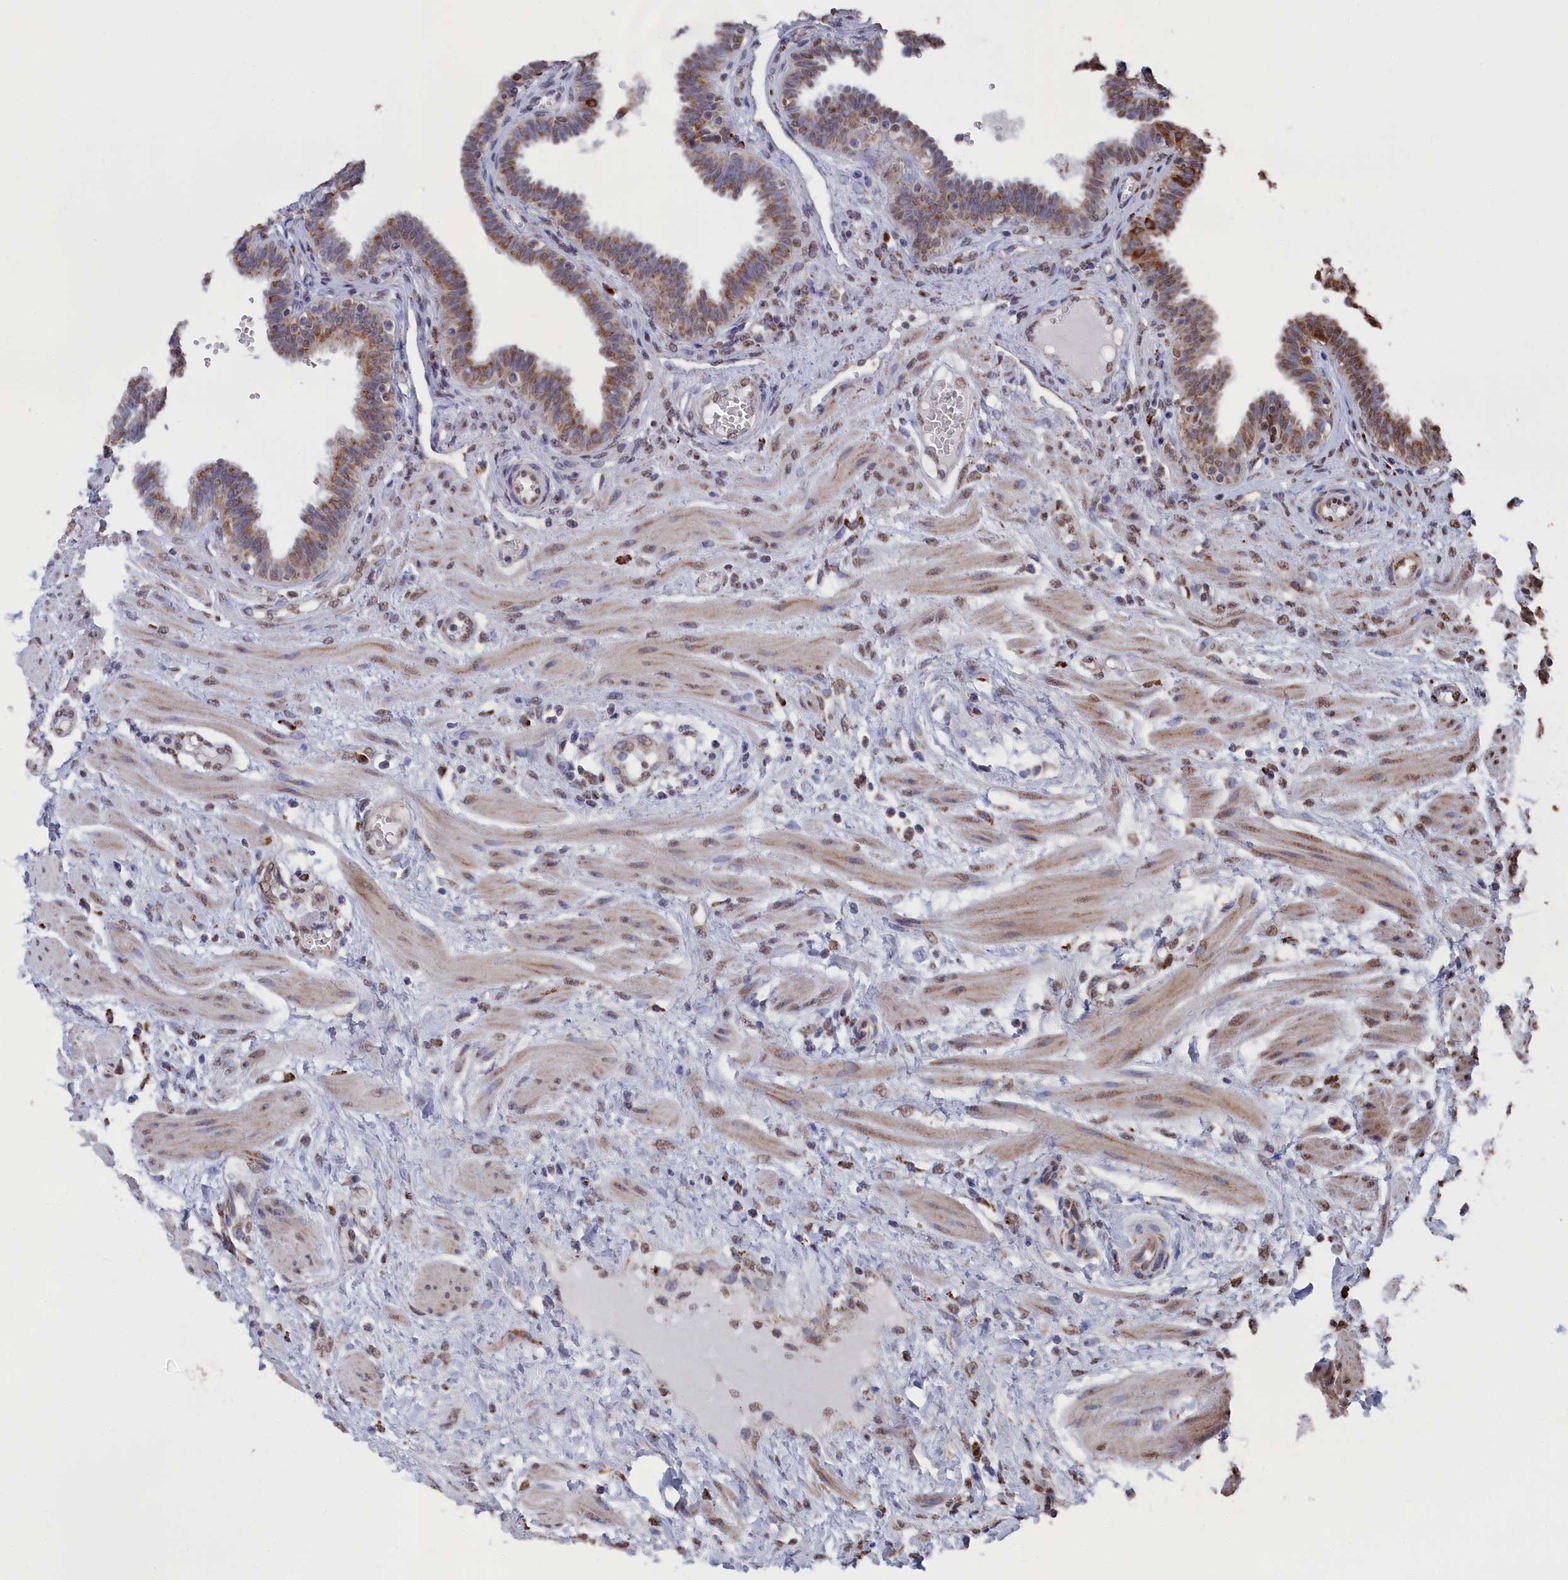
{"staining": {"intensity": "moderate", "quantity": ">75%", "location": "cytoplasmic/membranous"}, "tissue": "fallopian tube", "cell_type": "Glandular cells", "image_type": "normal", "snomed": [{"axis": "morphology", "description": "Normal tissue, NOS"}, {"axis": "topography", "description": "Fallopian tube"}], "caption": "This histopathology image reveals immunohistochemistry (IHC) staining of normal fallopian tube, with medium moderate cytoplasmic/membranous positivity in approximately >75% of glandular cells.", "gene": "SMG9", "patient": {"sex": "female", "age": 32}}